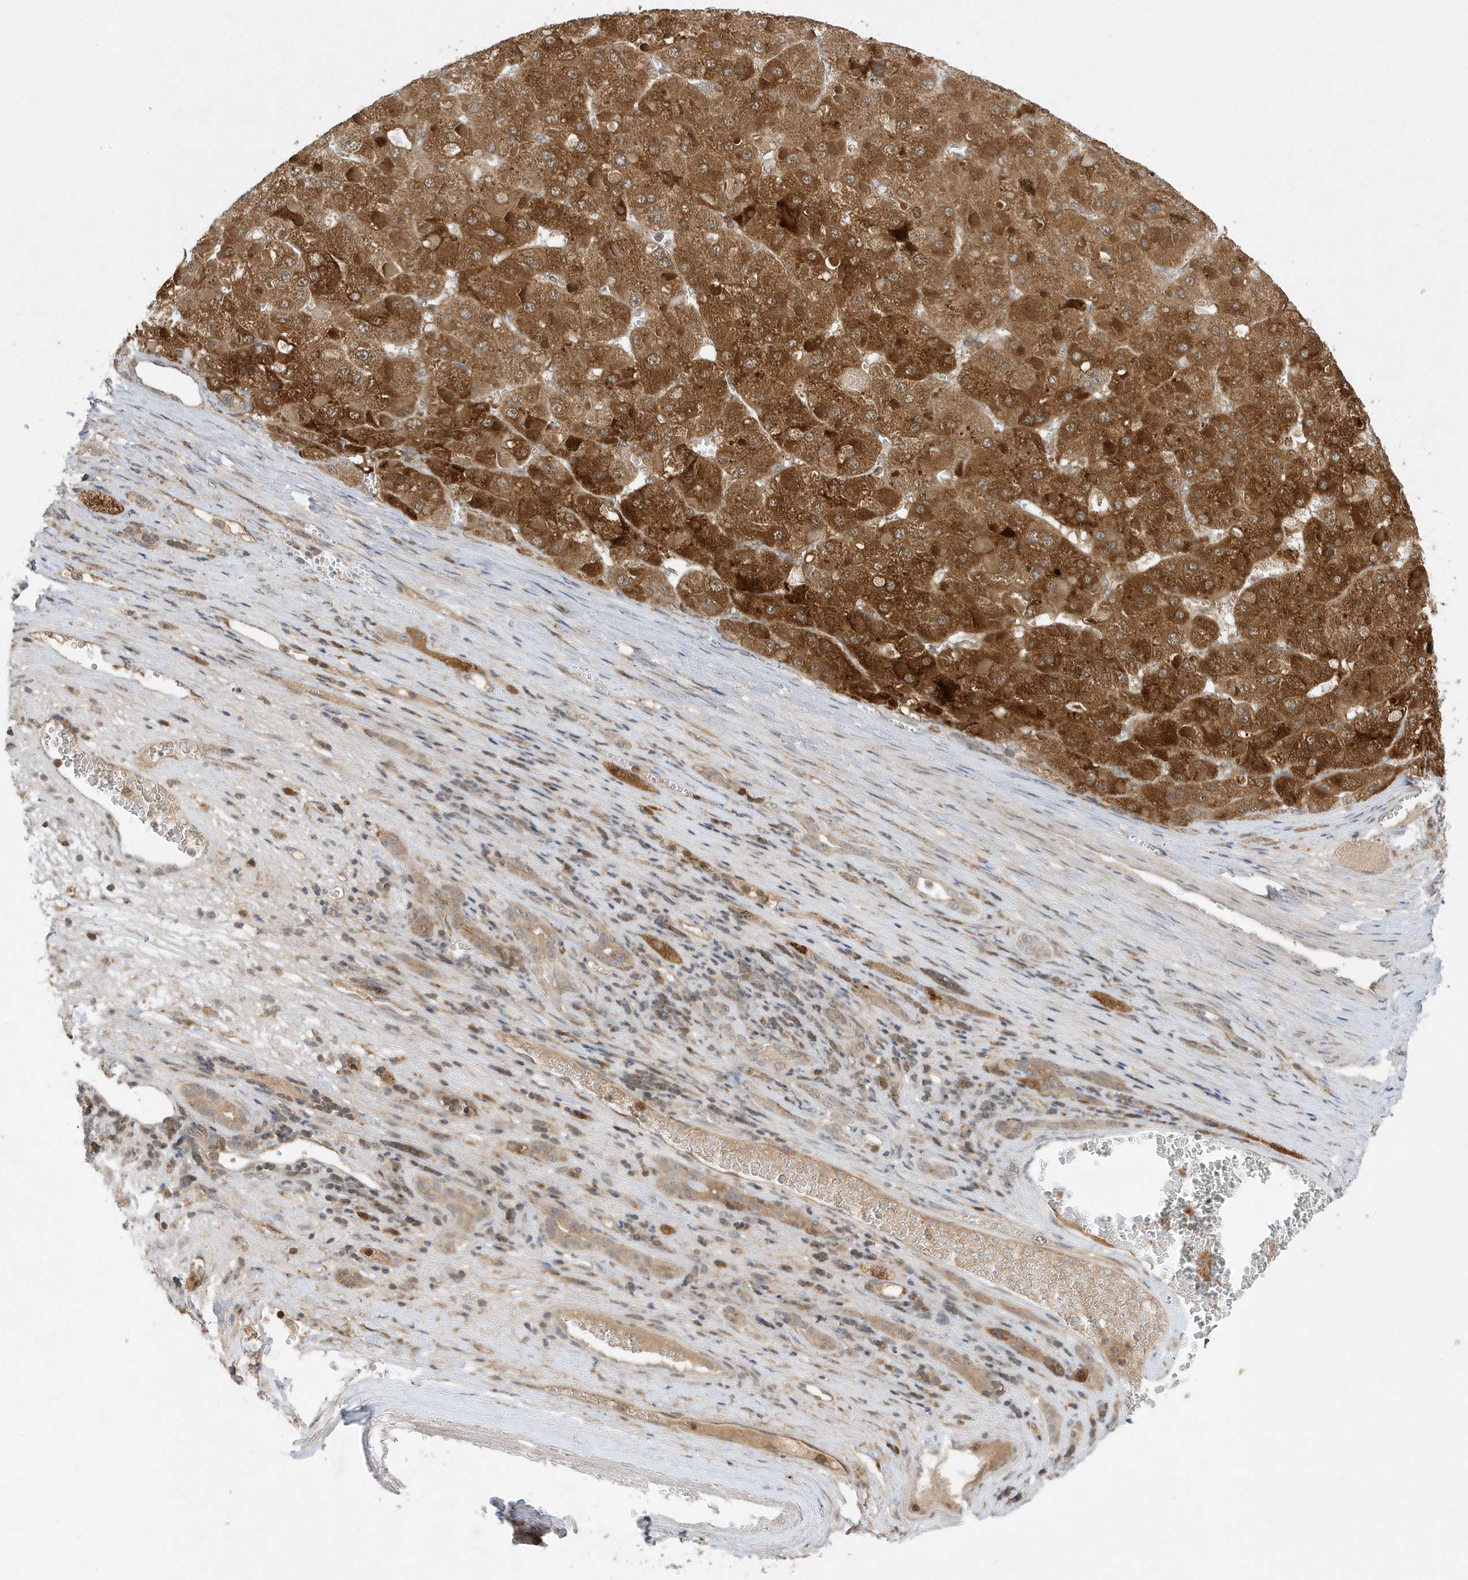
{"staining": {"intensity": "strong", "quantity": ">75%", "location": "cytoplasmic/membranous"}, "tissue": "liver cancer", "cell_type": "Tumor cells", "image_type": "cancer", "snomed": [{"axis": "morphology", "description": "Carcinoma, Hepatocellular, NOS"}, {"axis": "topography", "description": "Liver"}], "caption": "Approximately >75% of tumor cells in liver cancer exhibit strong cytoplasmic/membranous protein positivity as visualized by brown immunohistochemical staining.", "gene": "MAST3", "patient": {"sex": "female", "age": 73}}